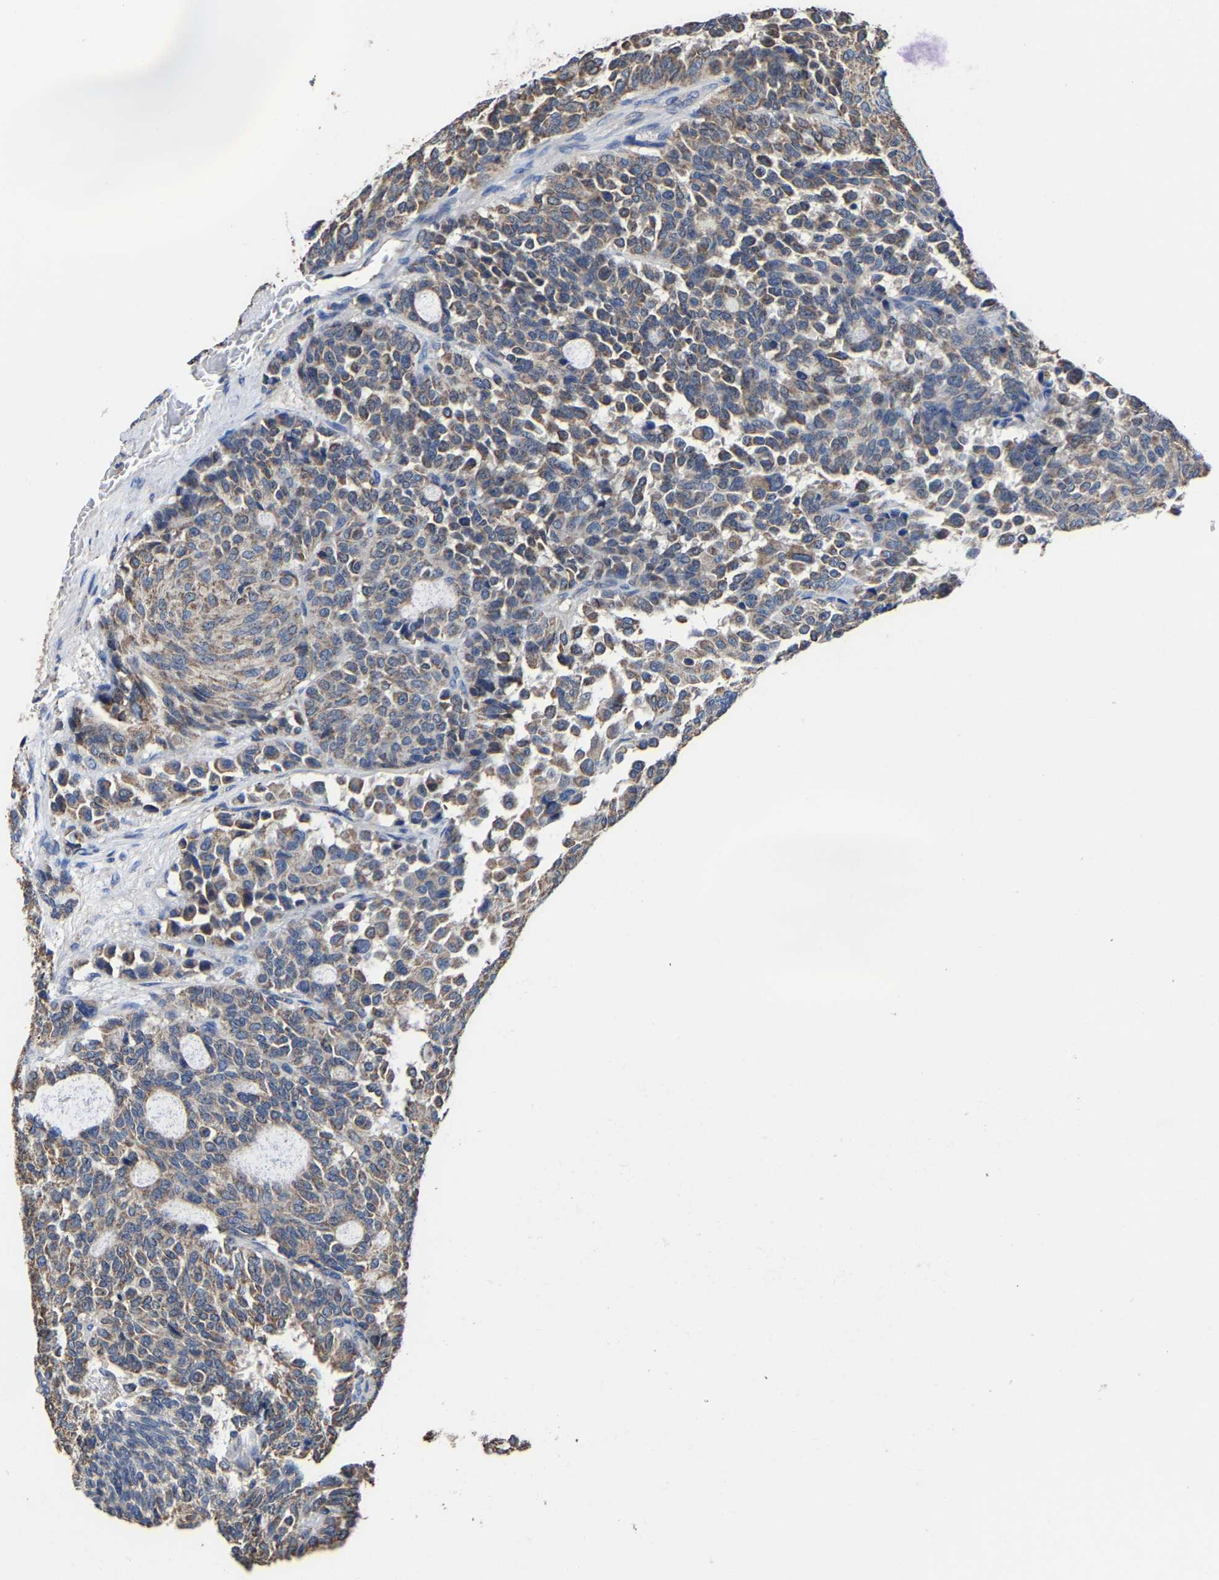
{"staining": {"intensity": "moderate", "quantity": "25%-75%", "location": "cytoplasmic/membranous"}, "tissue": "carcinoid", "cell_type": "Tumor cells", "image_type": "cancer", "snomed": [{"axis": "morphology", "description": "Carcinoid, malignant, NOS"}, {"axis": "topography", "description": "Pancreas"}], "caption": "Immunohistochemistry of carcinoid demonstrates medium levels of moderate cytoplasmic/membranous positivity in approximately 25%-75% of tumor cells. The staining is performed using DAB brown chromogen to label protein expression. The nuclei are counter-stained blue using hematoxylin.", "gene": "ZCCHC7", "patient": {"sex": "female", "age": 54}}